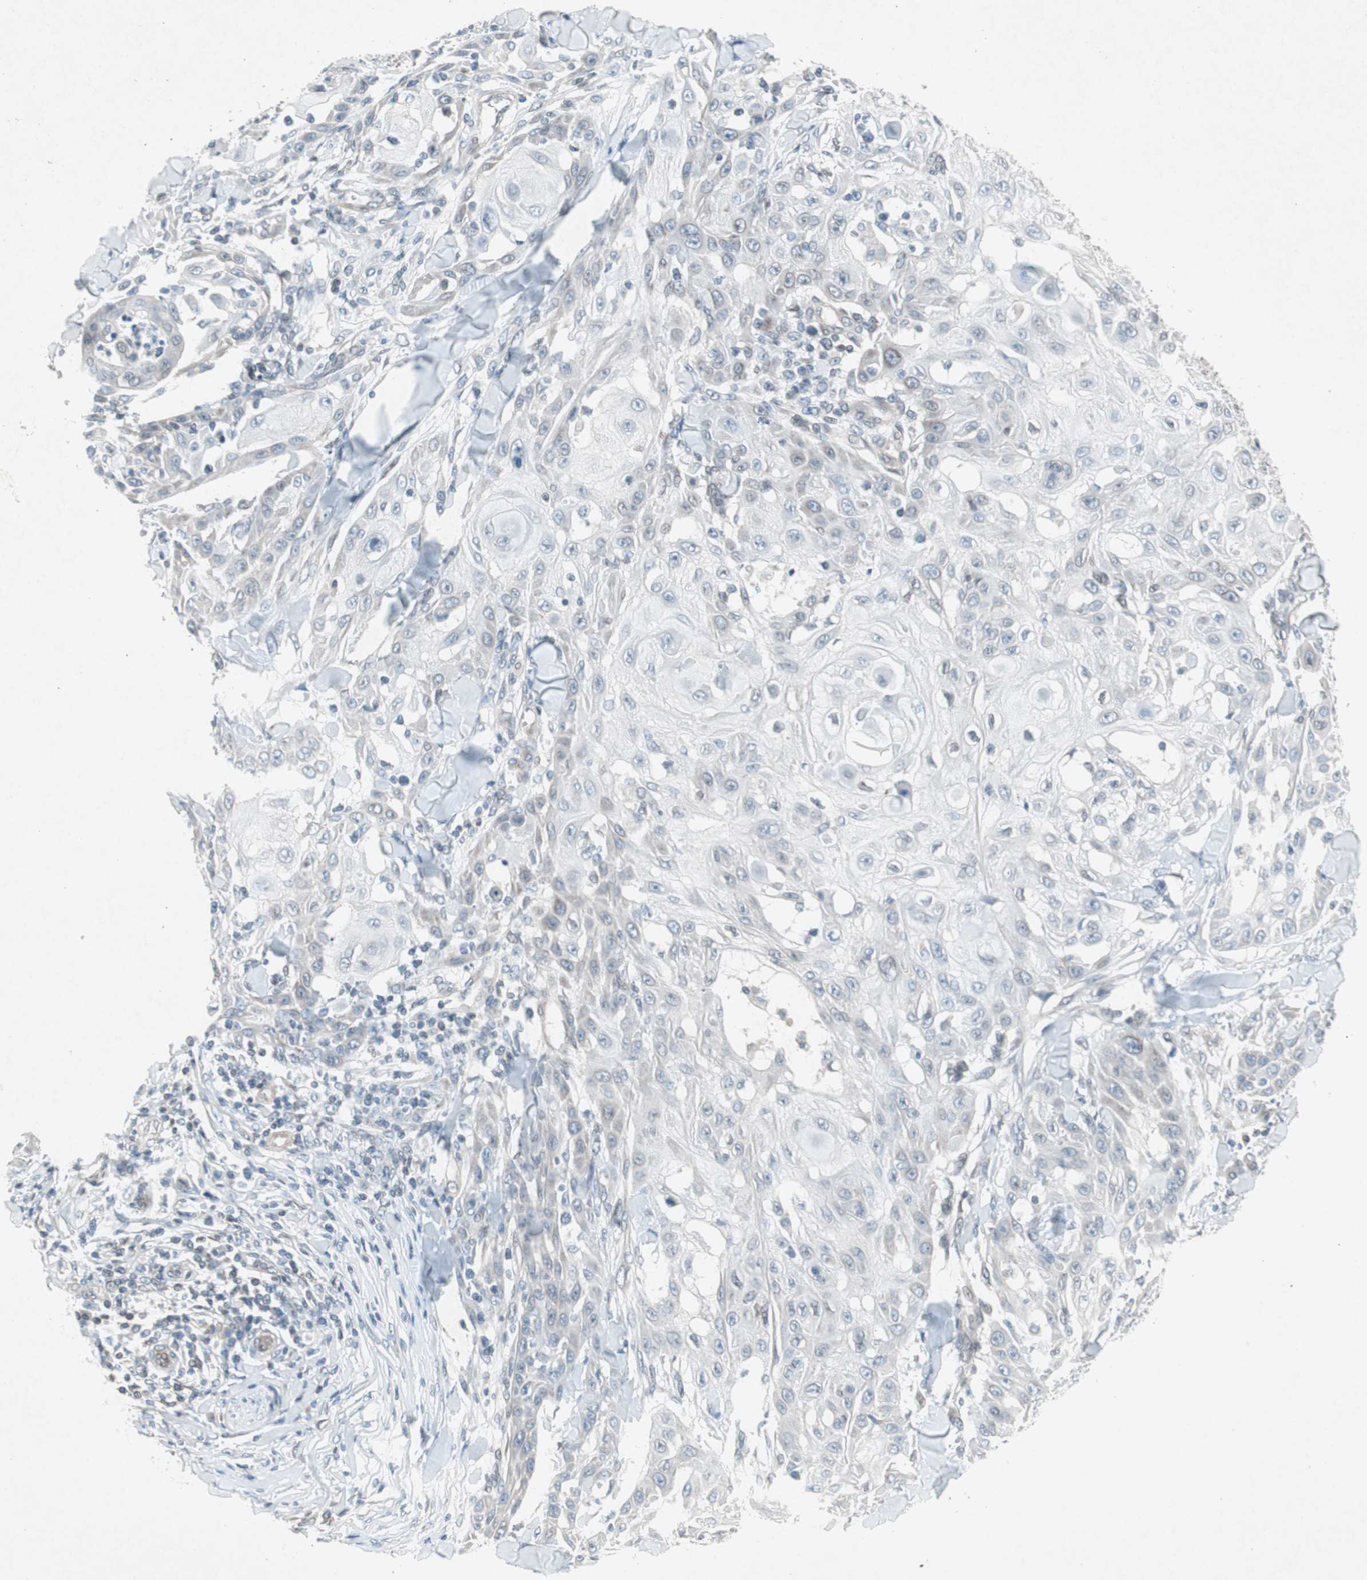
{"staining": {"intensity": "negative", "quantity": "none", "location": "none"}, "tissue": "skin cancer", "cell_type": "Tumor cells", "image_type": "cancer", "snomed": [{"axis": "morphology", "description": "Squamous cell carcinoma, NOS"}, {"axis": "topography", "description": "Skin"}], "caption": "This photomicrograph is of squamous cell carcinoma (skin) stained with immunohistochemistry to label a protein in brown with the nuclei are counter-stained blue. There is no expression in tumor cells.", "gene": "ARNT2", "patient": {"sex": "male", "age": 24}}